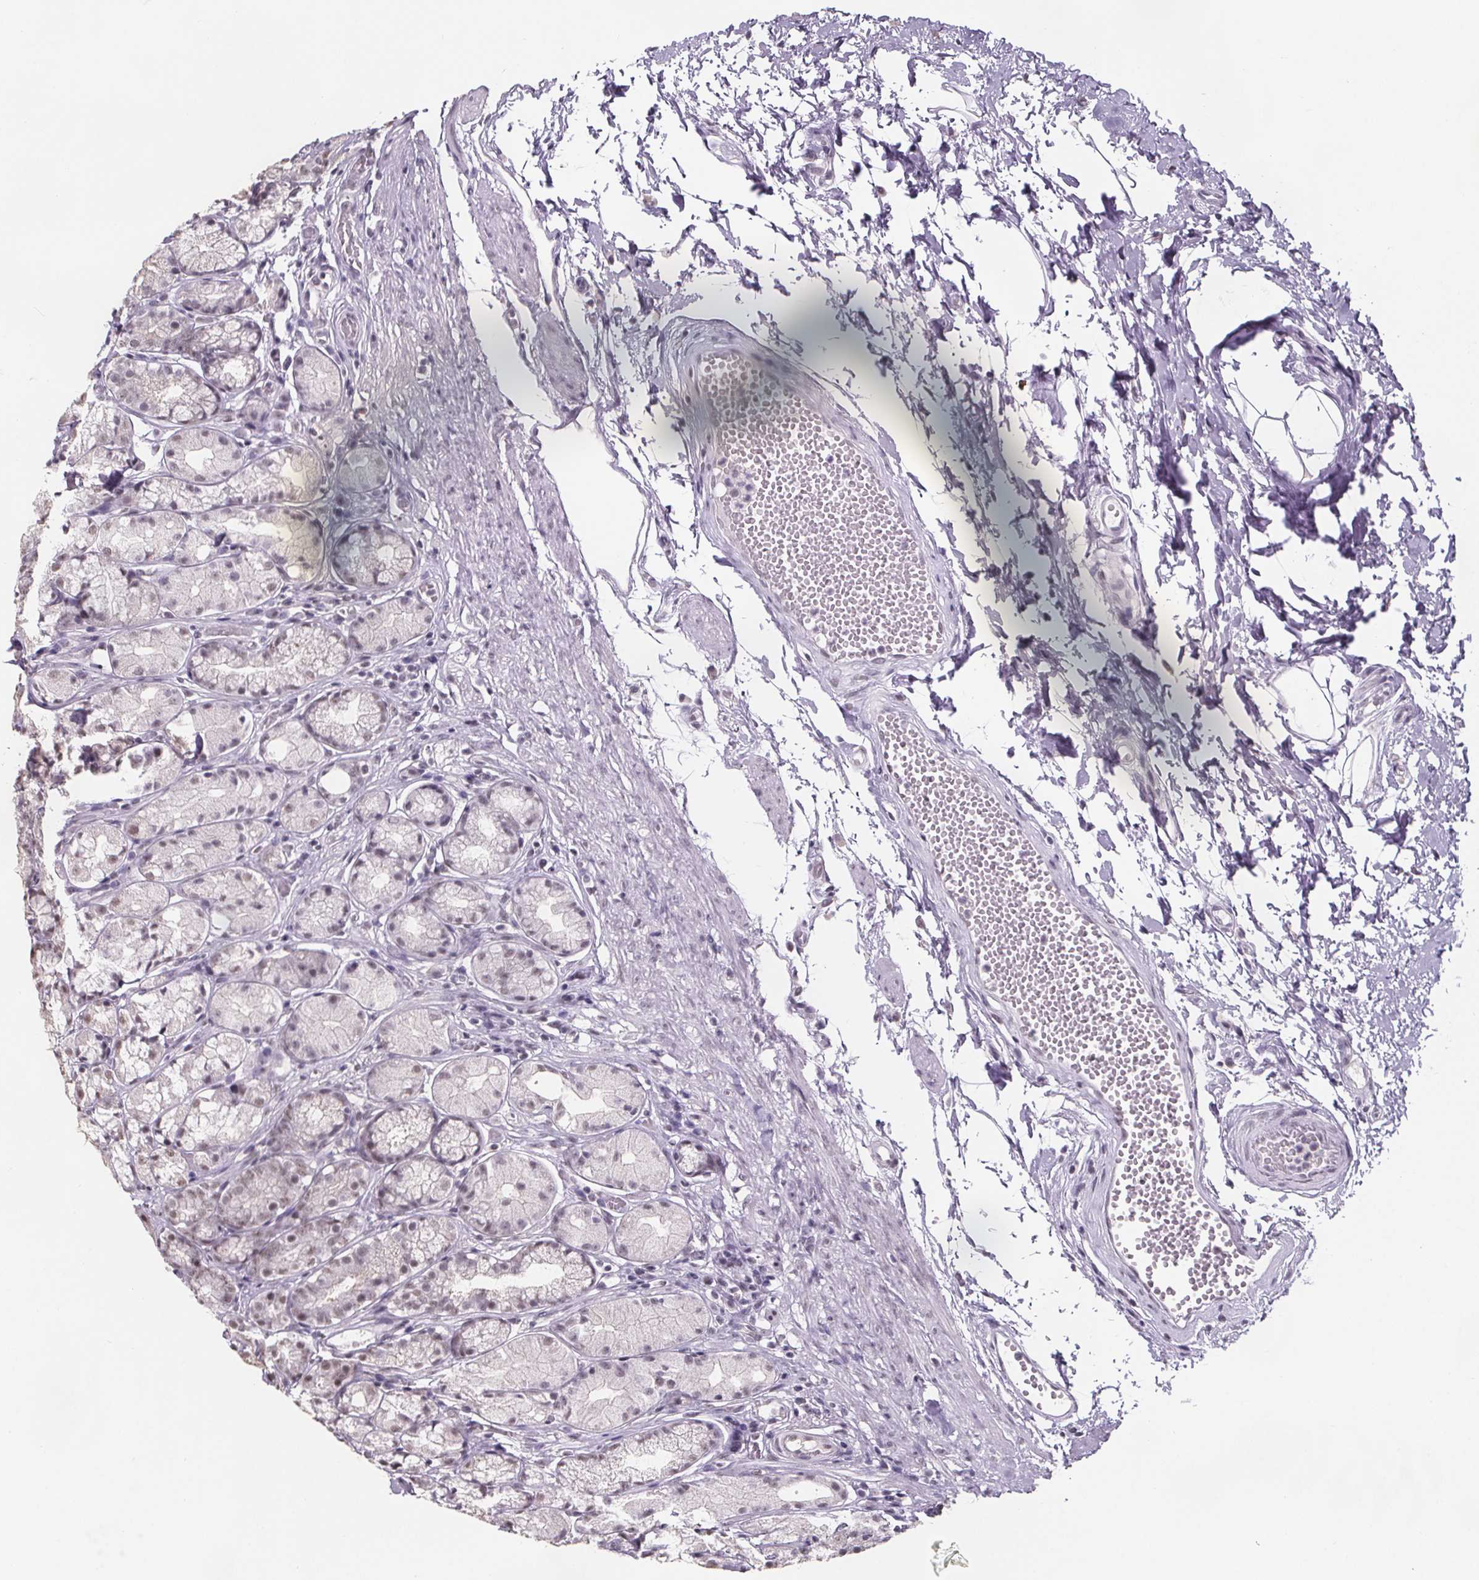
{"staining": {"intensity": "weak", "quantity": "25%-75%", "location": "nuclear"}, "tissue": "stomach", "cell_type": "Glandular cells", "image_type": "normal", "snomed": [{"axis": "morphology", "description": "Normal tissue, NOS"}, {"axis": "topography", "description": "Stomach"}], "caption": "A micrograph of human stomach stained for a protein exhibits weak nuclear brown staining in glandular cells.", "gene": "ZNF572", "patient": {"sex": "male", "age": 70}}